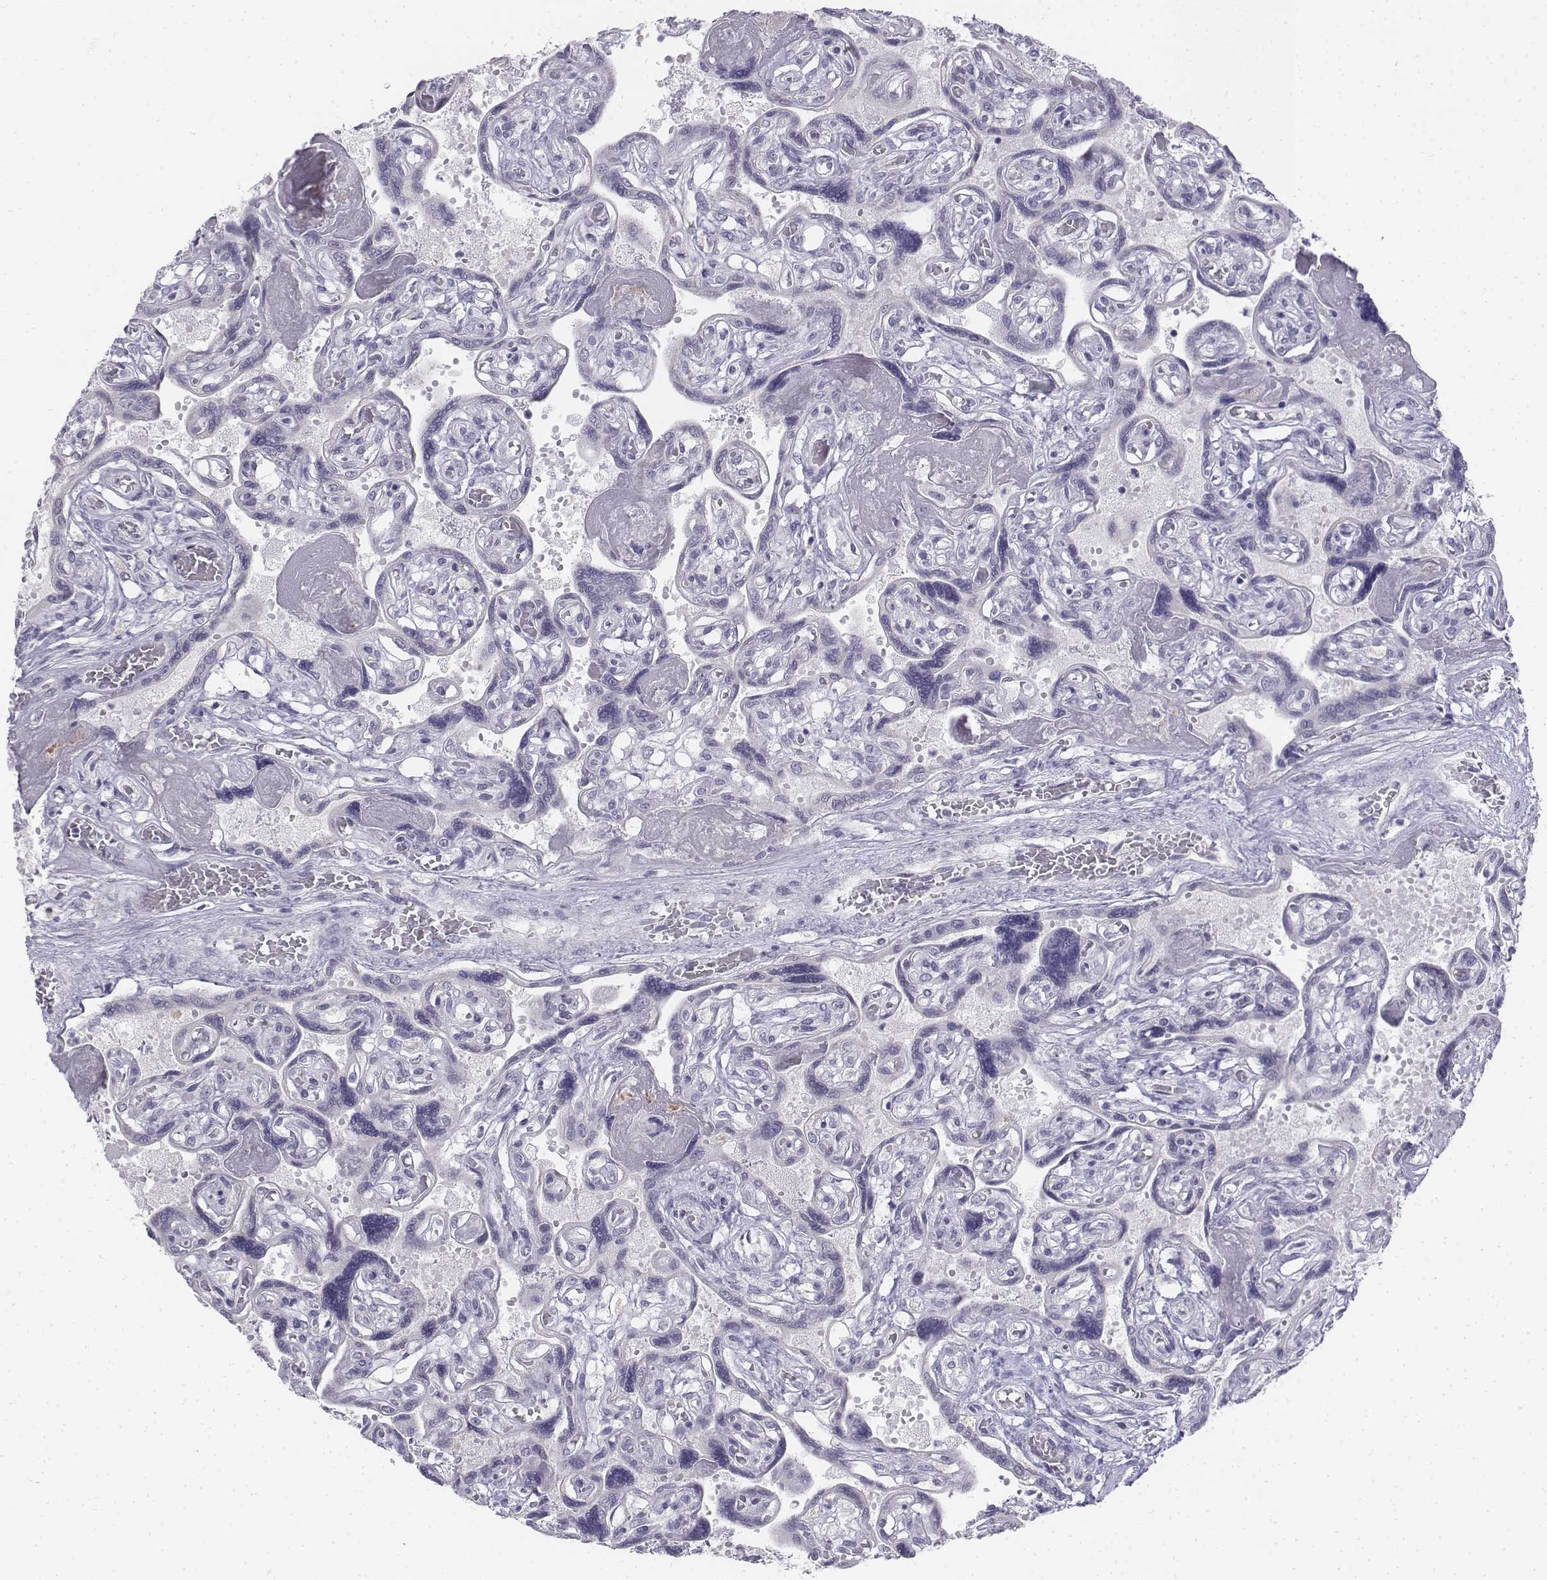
{"staining": {"intensity": "negative", "quantity": "none", "location": "none"}, "tissue": "placenta", "cell_type": "Decidual cells", "image_type": "normal", "snomed": [{"axis": "morphology", "description": "Normal tissue, NOS"}, {"axis": "topography", "description": "Placenta"}], "caption": "Immunohistochemistry micrograph of normal human placenta stained for a protein (brown), which reveals no staining in decidual cells. (IHC, brightfield microscopy, high magnification).", "gene": "PENK", "patient": {"sex": "female", "age": 32}}